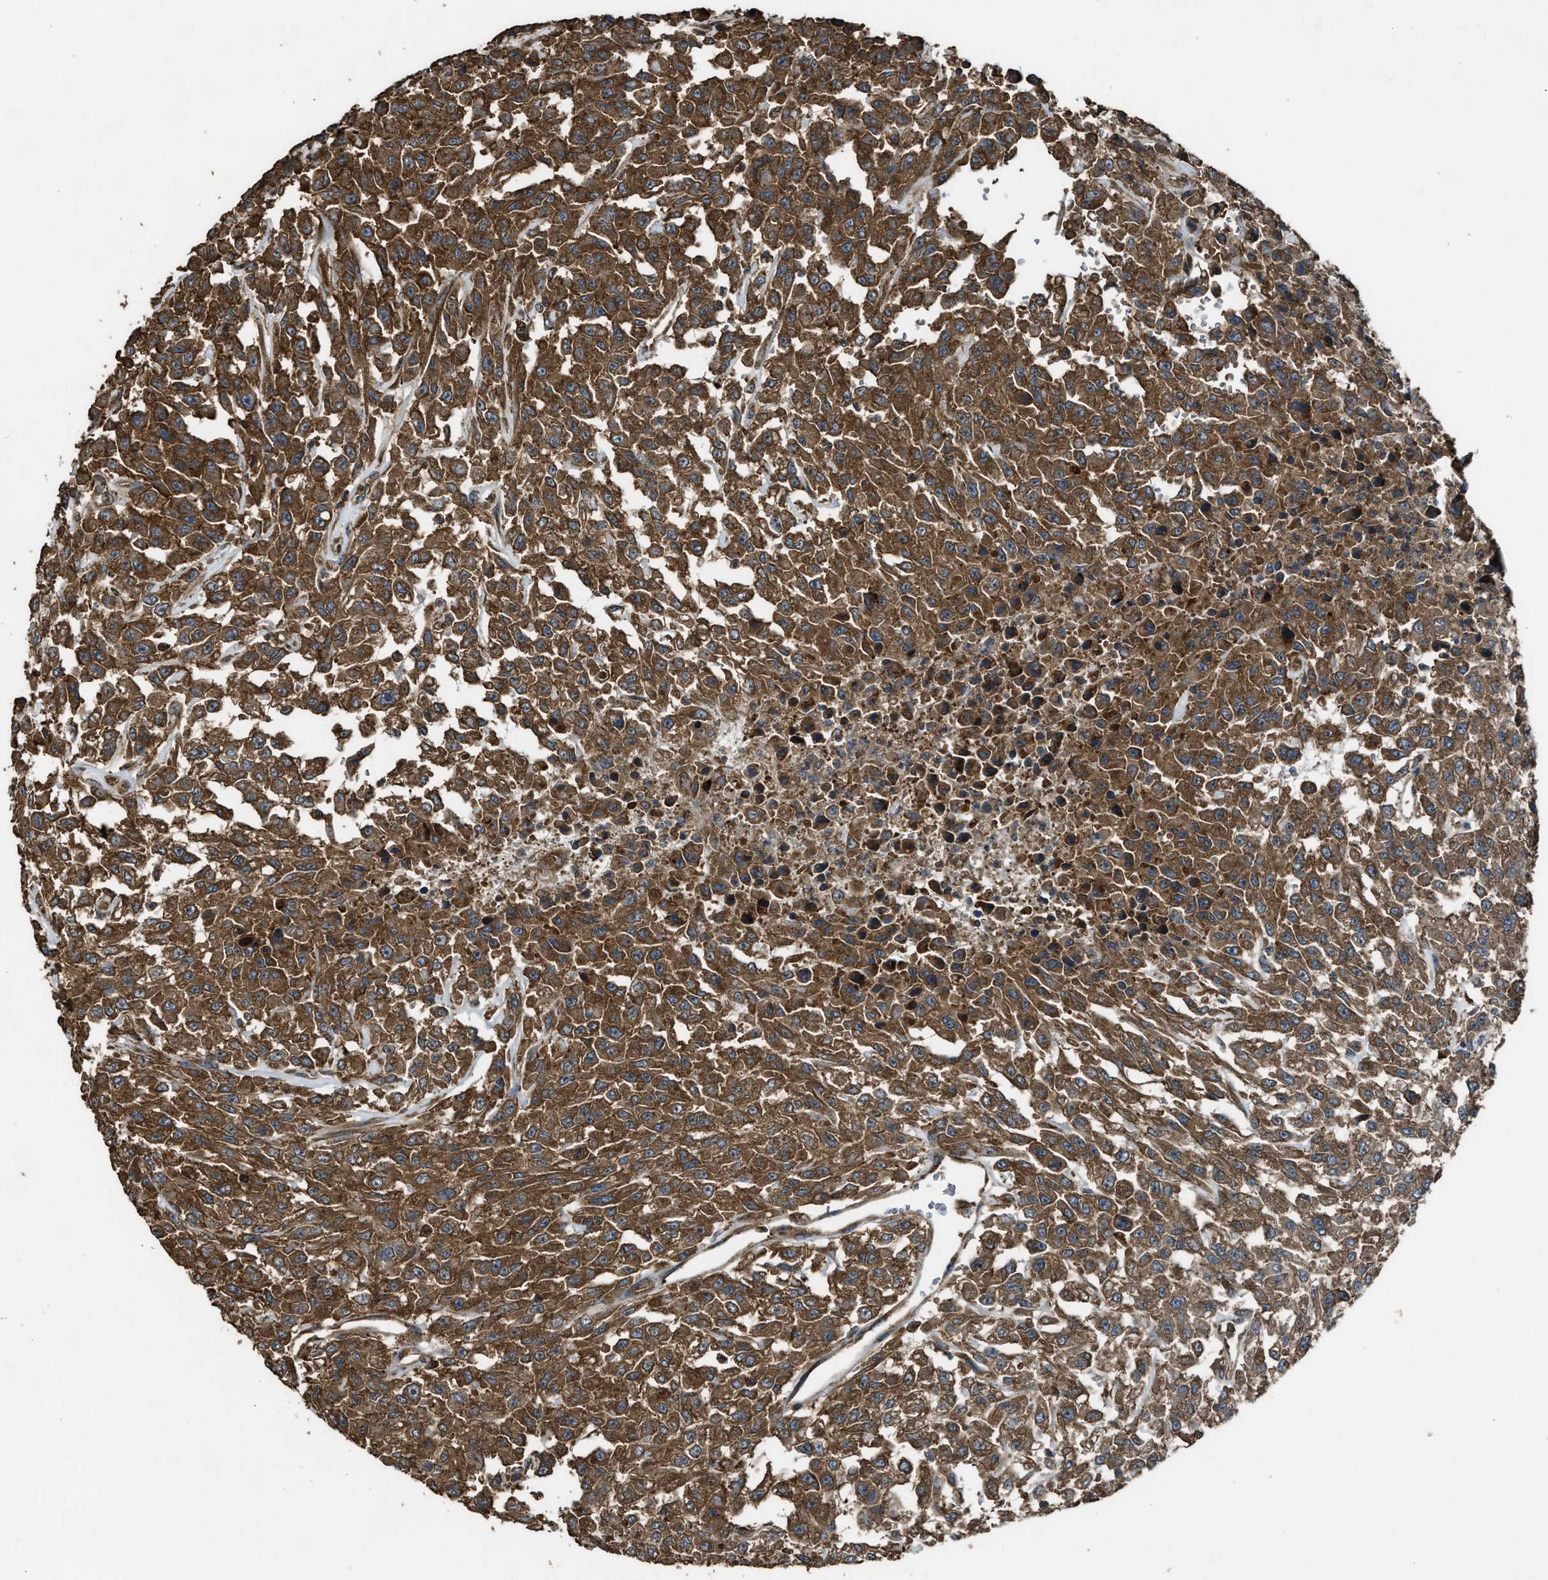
{"staining": {"intensity": "strong", "quantity": ">75%", "location": "cytoplasmic/membranous"}, "tissue": "urothelial cancer", "cell_type": "Tumor cells", "image_type": "cancer", "snomed": [{"axis": "morphology", "description": "Urothelial carcinoma, High grade"}, {"axis": "topography", "description": "Urinary bladder"}], "caption": "High-grade urothelial carcinoma stained with a protein marker demonstrates strong staining in tumor cells.", "gene": "MAP3K8", "patient": {"sex": "male", "age": 46}}